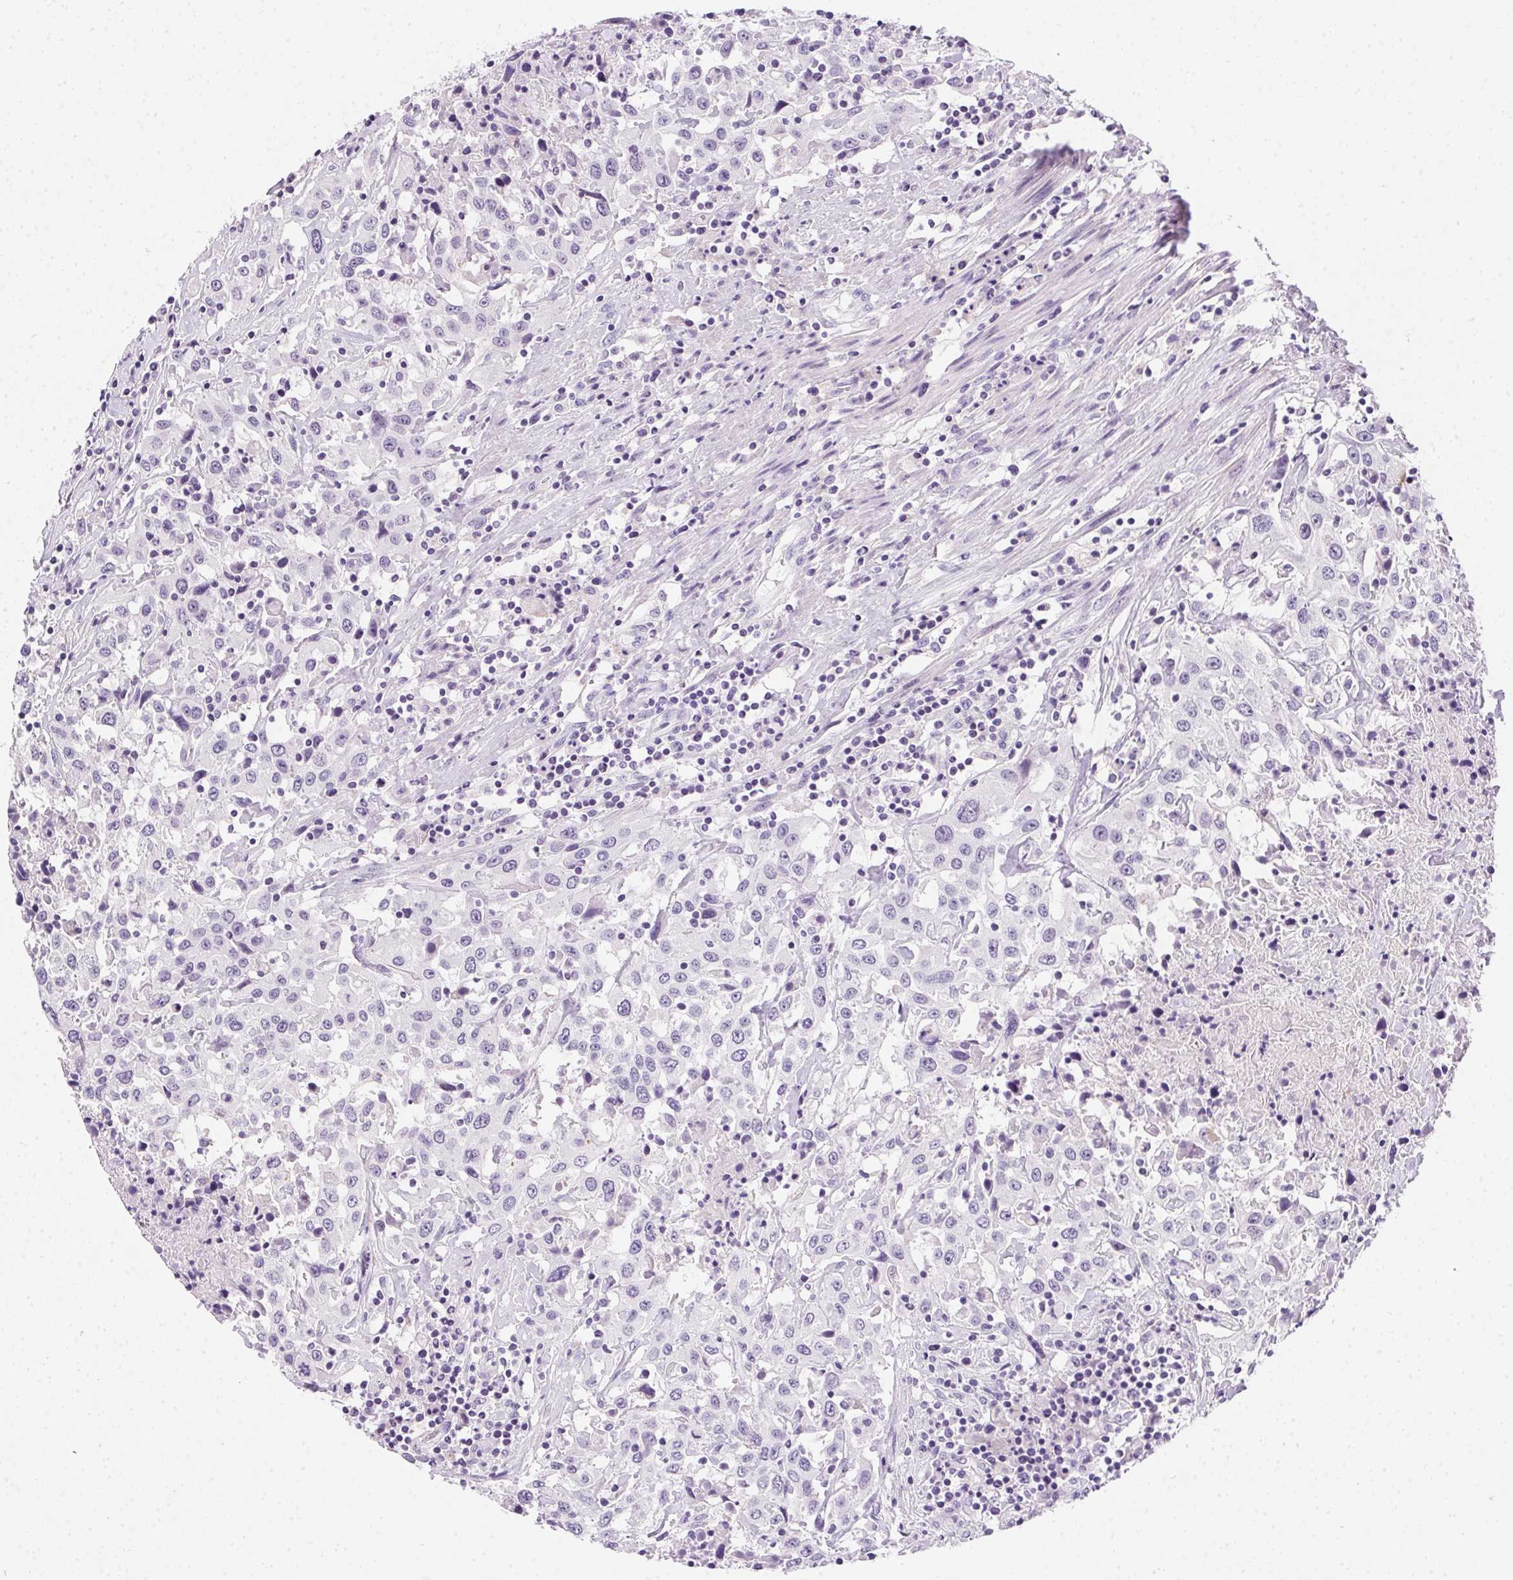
{"staining": {"intensity": "negative", "quantity": "none", "location": "none"}, "tissue": "urothelial cancer", "cell_type": "Tumor cells", "image_type": "cancer", "snomed": [{"axis": "morphology", "description": "Urothelial carcinoma, High grade"}, {"axis": "topography", "description": "Urinary bladder"}], "caption": "Immunohistochemistry (IHC) photomicrograph of human urothelial cancer stained for a protein (brown), which exhibits no positivity in tumor cells. (Brightfield microscopy of DAB immunohistochemistry (IHC) at high magnification).", "gene": "SSTR4", "patient": {"sex": "male", "age": 61}}